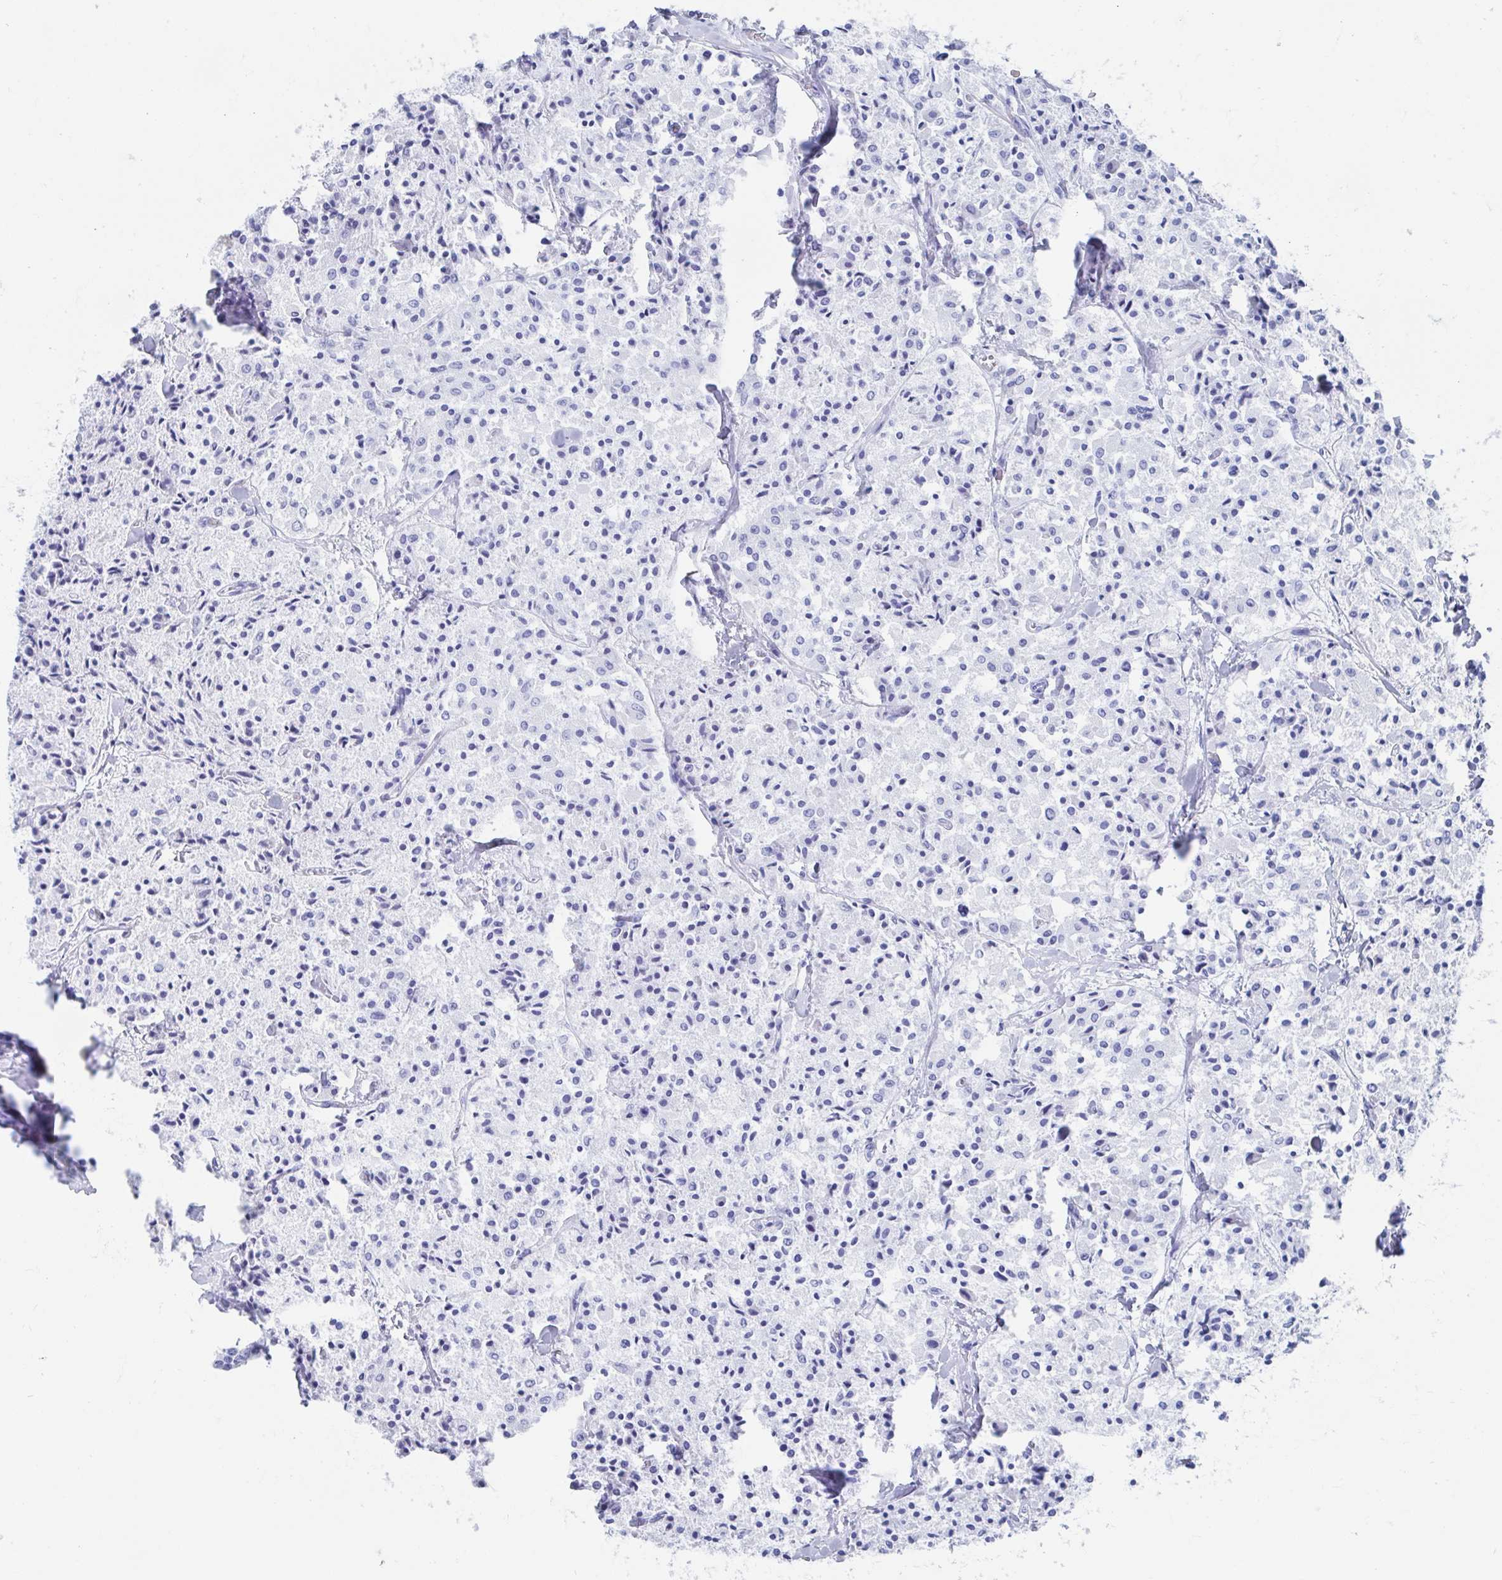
{"staining": {"intensity": "negative", "quantity": "none", "location": "none"}, "tissue": "carcinoid", "cell_type": "Tumor cells", "image_type": "cancer", "snomed": [{"axis": "morphology", "description": "Carcinoid, malignant, NOS"}, {"axis": "topography", "description": "Lung"}], "caption": "A histopathology image of human malignant carcinoid is negative for staining in tumor cells. Nuclei are stained in blue.", "gene": "HDGFL1", "patient": {"sex": "male", "age": 71}}